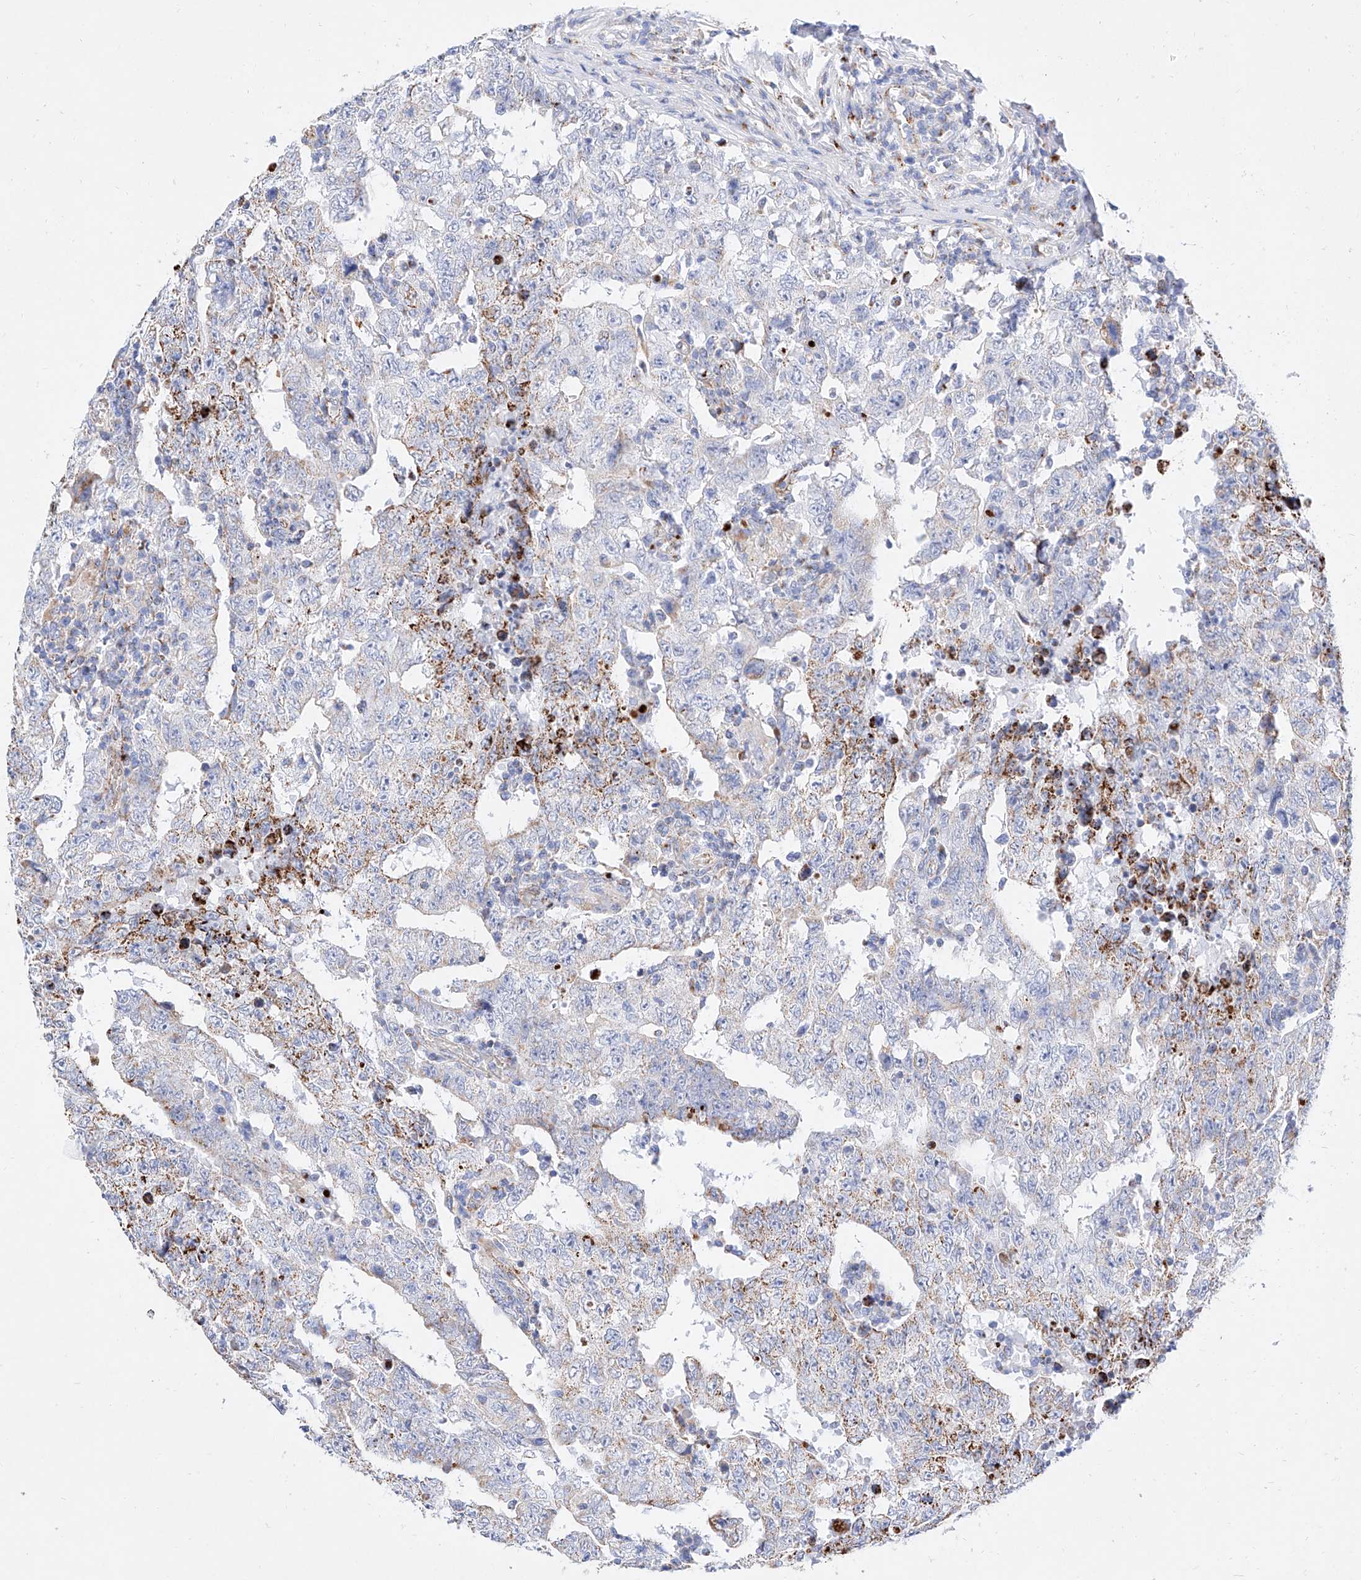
{"staining": {"intensity": "weak", "quantity": "<25%", "location": "cytoplasmic/membranous"}, "tissue": "testis cancer", "cell_type": "Tumor cells", "image_type": "cancer", "snomed": [{"axis": "morphology", "description": "Carcinoma, Embryonal, NOS"}, {"axis": "topography", "description": "Testis"}], "caption": "IHC of testis cancer (embryonal carcinoma) exhibits no positivity in tumor cells.", "gene": "C6orf62", "patient": {"sex": "male", "age": 26}}